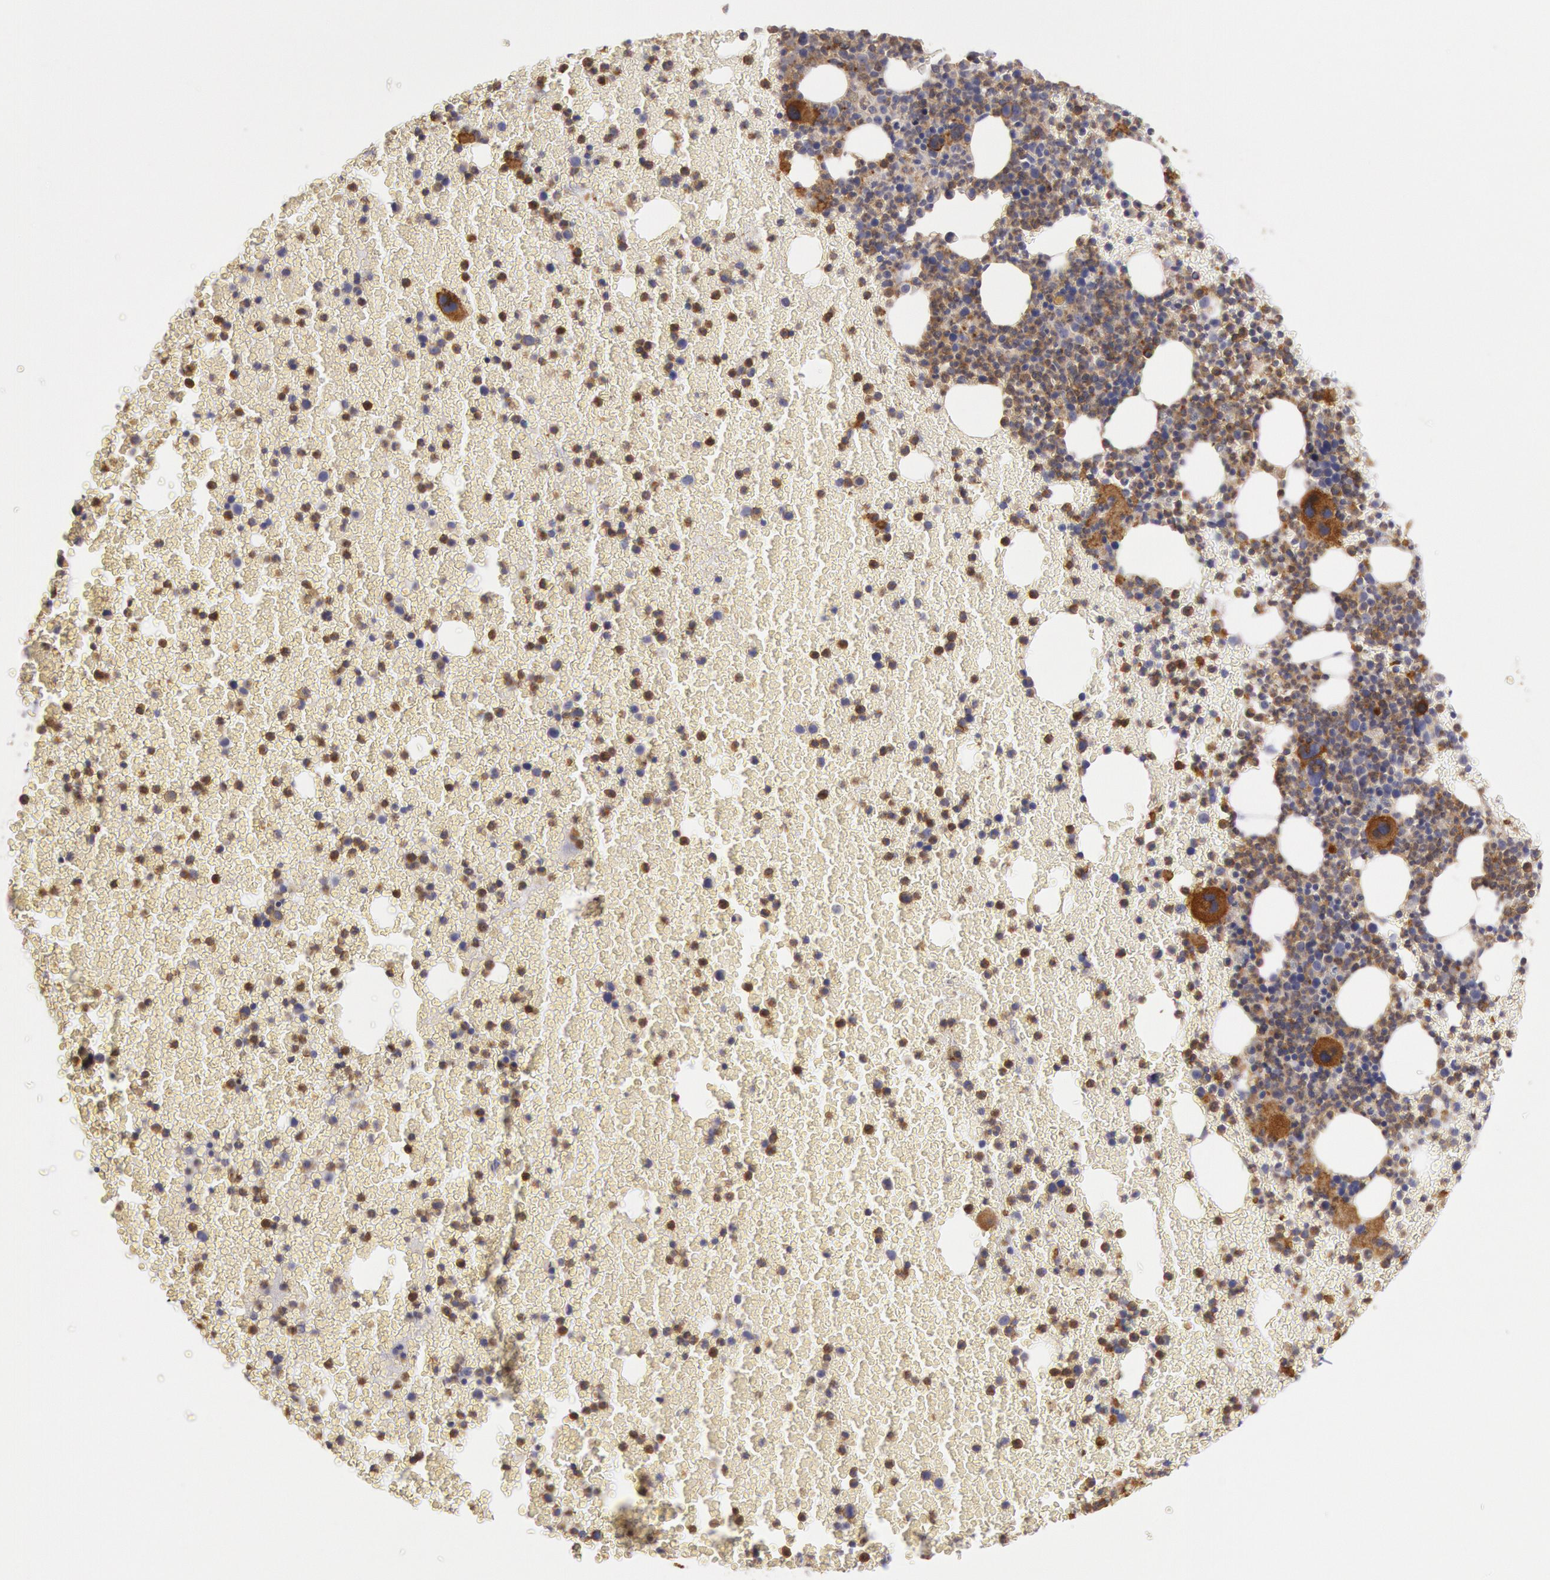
{"staining": {"intensity": "moderate", "quantity": "25%-75%", "location": "cytoplasmic/membranous"}, "tissue": "bone marrow", "cell_type": "Hematopoietic cells", "image_type": "normal", "snomed": [{"axis": "morphology", "description": "Normal tissue, NOS"}, {"axis": "topography", "description": "Bone marrow"}], "caption": "Bone marrow stained with a brown dye displays moderate cytoplasmic/membranous positive expression in about 25%-75% of hematopoietic cells.", "gene": "SNAP23", "patient": {"sex": "female", "age": 53}}